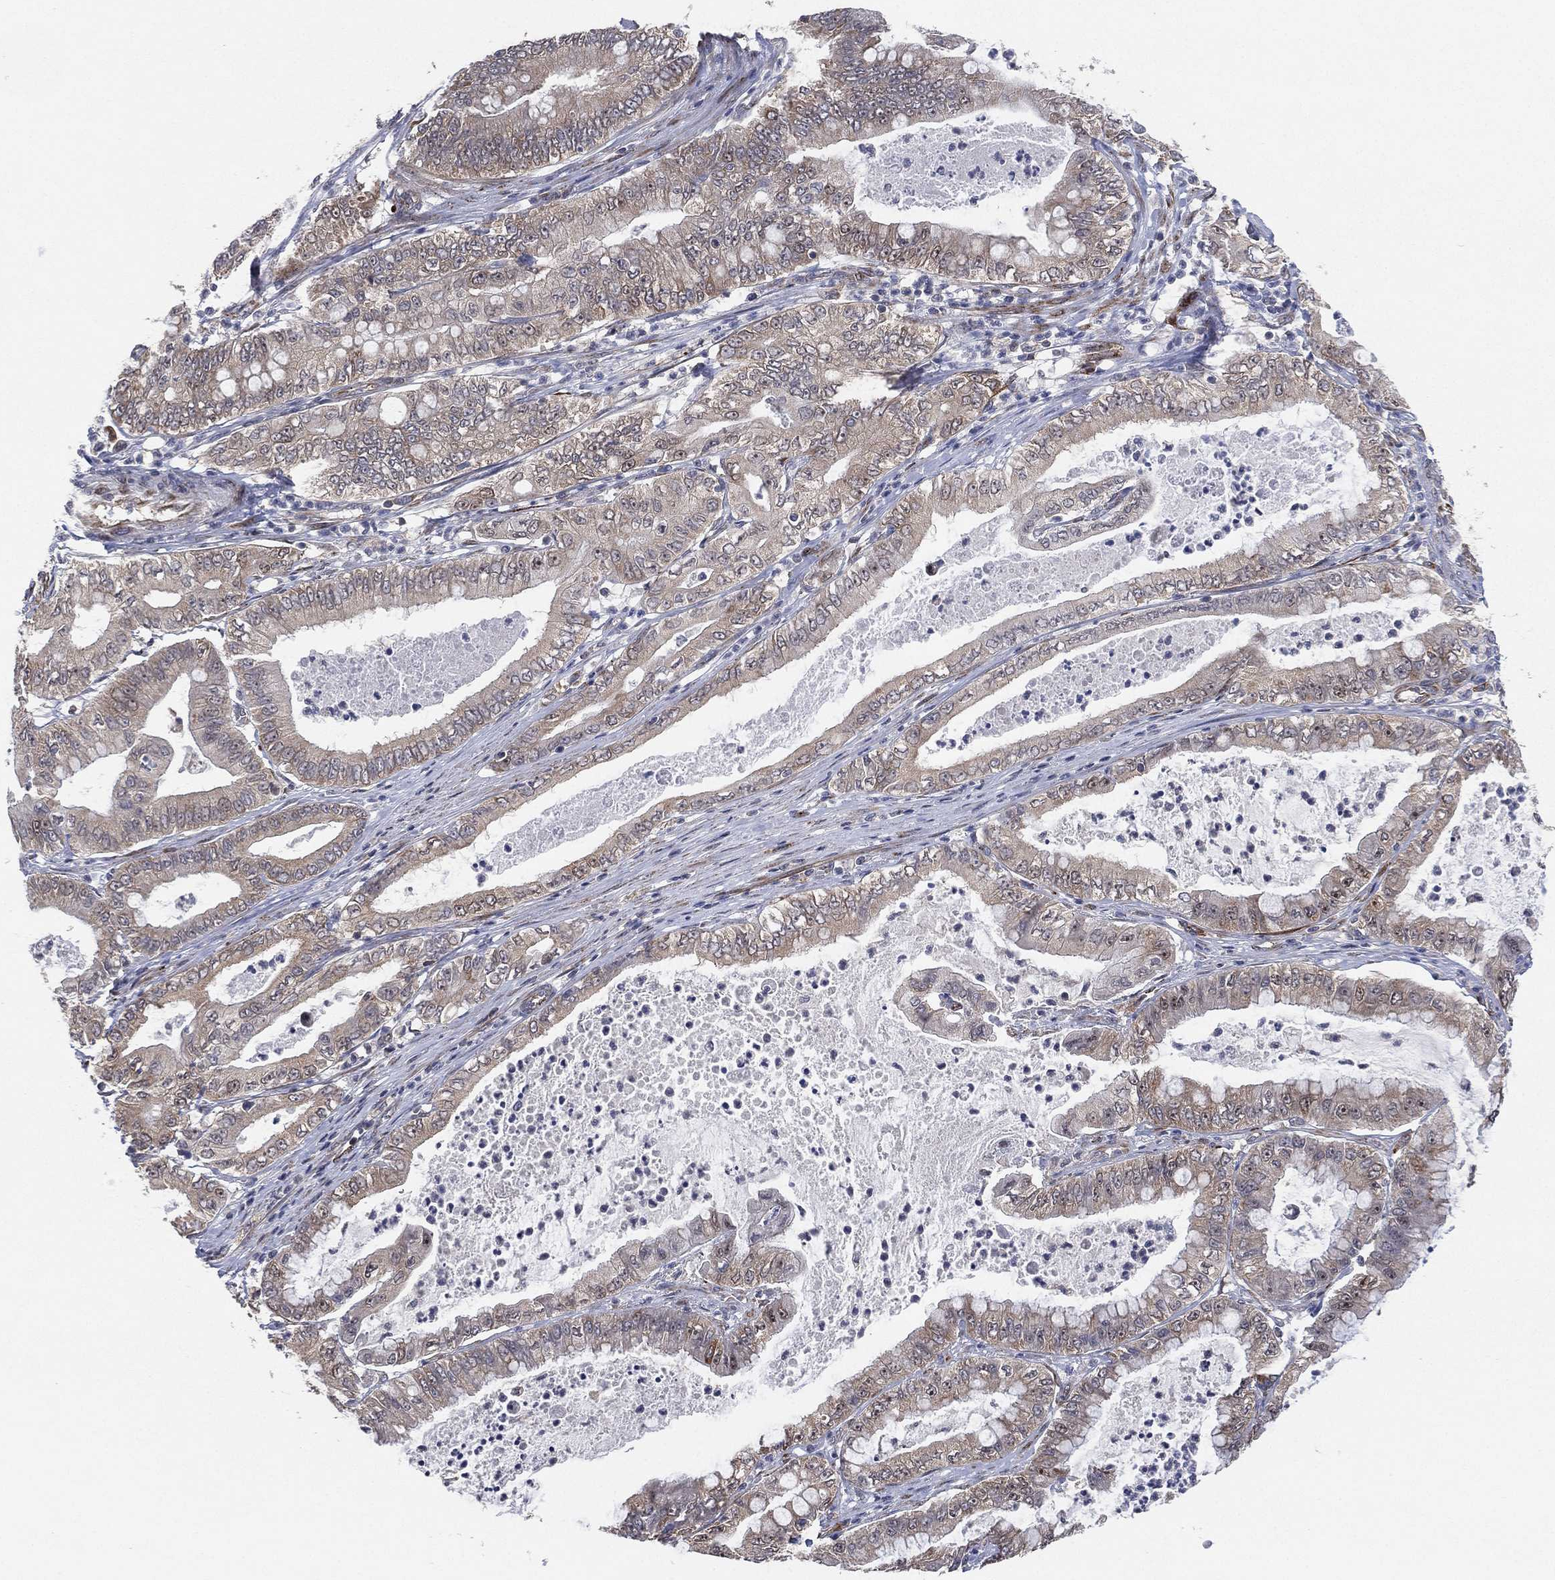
{"staining": {"intensity": "weak", "quantity": "25%-75%", "location": "cytoplasmic/membranous"}, "tissue": "pancreatic cancer", "cell_type": "Tumor cells", "image_type": "cancer", "snomed": [{"axis": "morphology", "description": "Adenocarcinoma, NOS"}, {"axis": "topography", "description": "Pancreas"}], "caption": "Protein expression analysis of human pancreatic adenocarcinoma reveals weak cytoplasmic/membranous expression in approximately 25%-75% of tumor cells.", "gene": "FAM104A", "patient": {"sex": "male", "age": 71}}